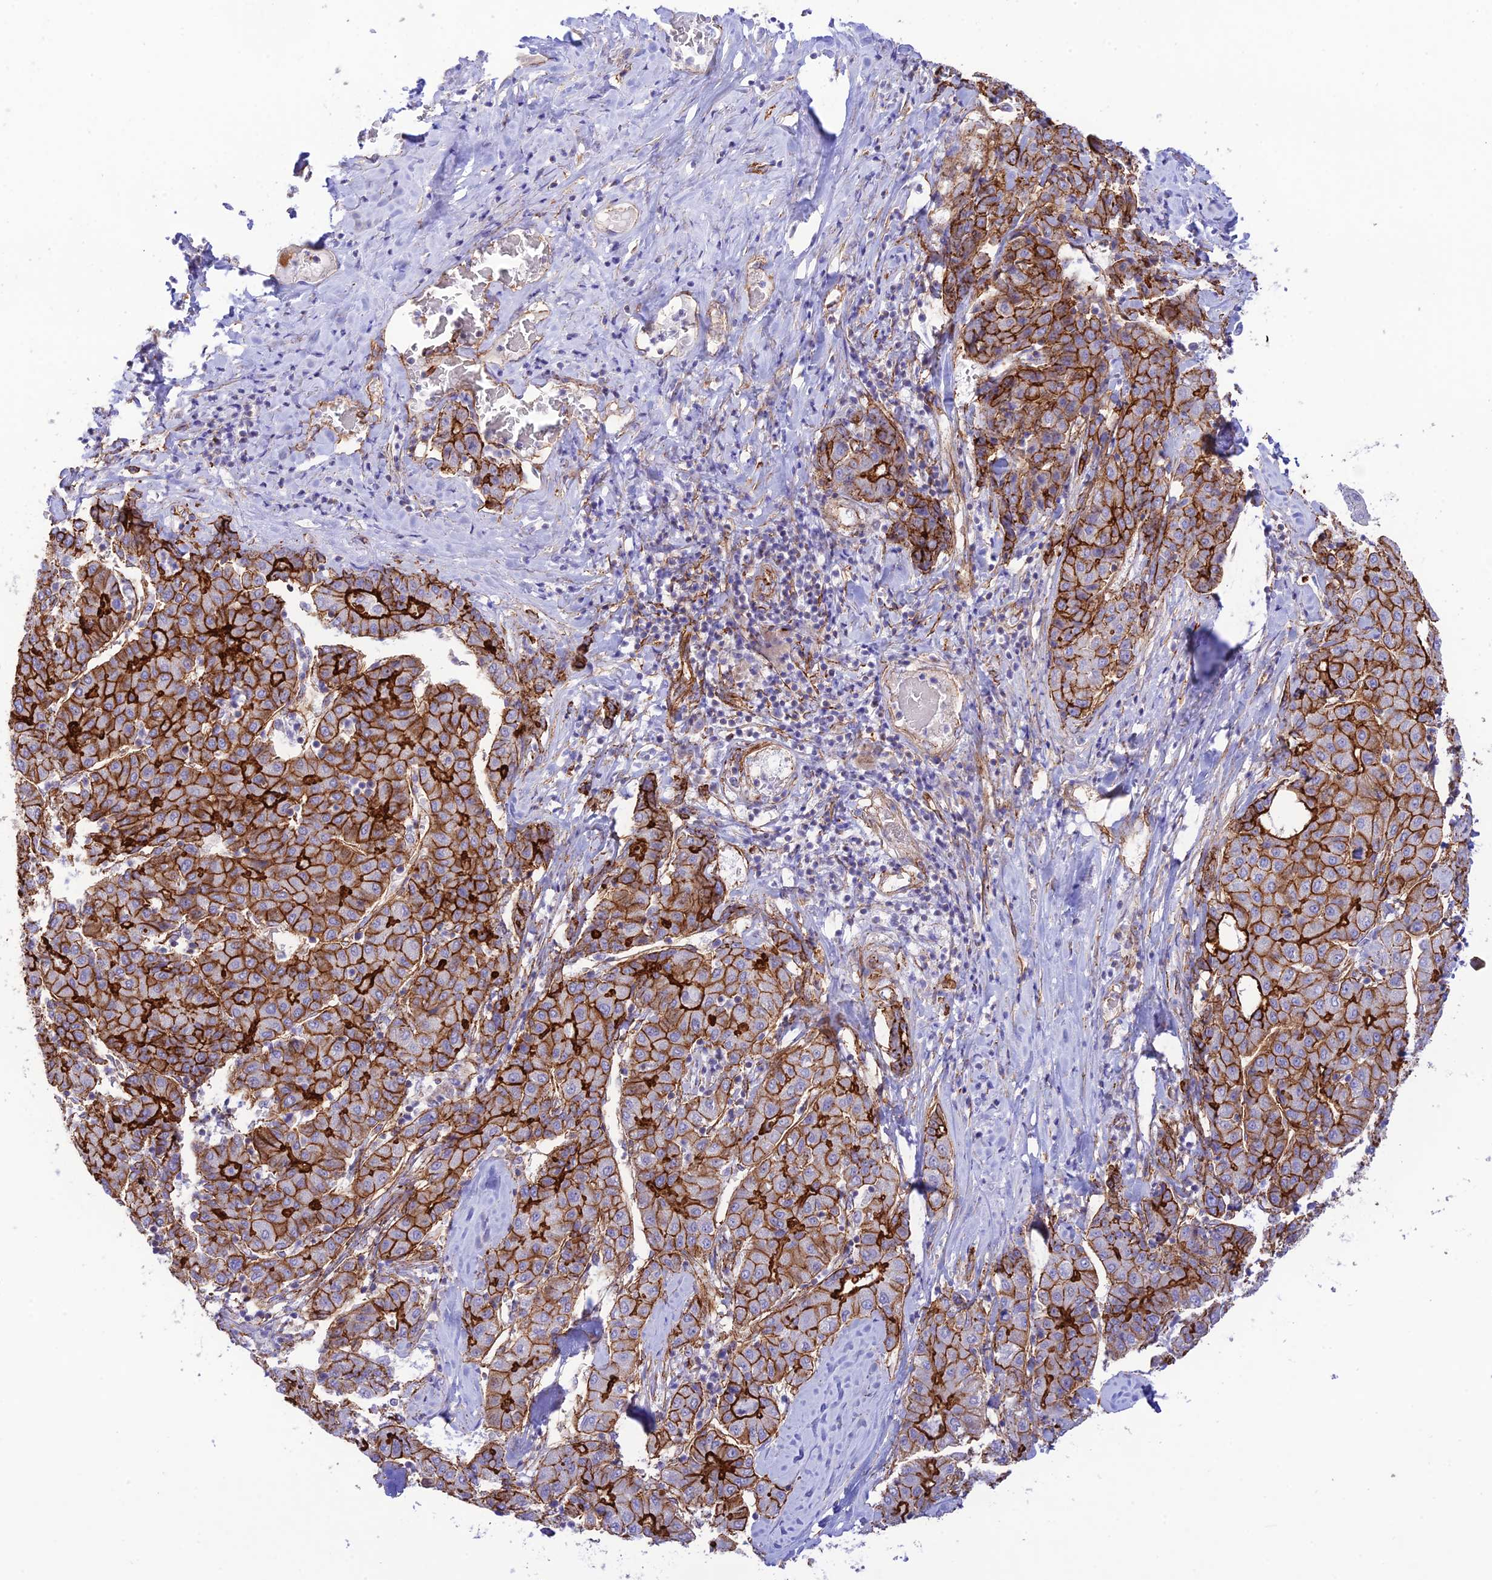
{"staining": {"intensity": "strong", "quantity": ">75%", "location": "cytoplasmic/membranous"}, "tissue": "liver cancer", "cell_type": "Tumor cells", "image_type": "cancer", "snomed": [{"axis": "morphology", "description": "Carcinoma, Hepatocellular, NOS"}, {"axis": "topography", "description": "Liver"}], "caption": "Strong cytoplasmic/membranous expression is seen in about >75% of tumor cells in hepatocellular carcinoma (liver).", "gene": "YPEL5", "patient": {"sex": "male", "age": 65}}